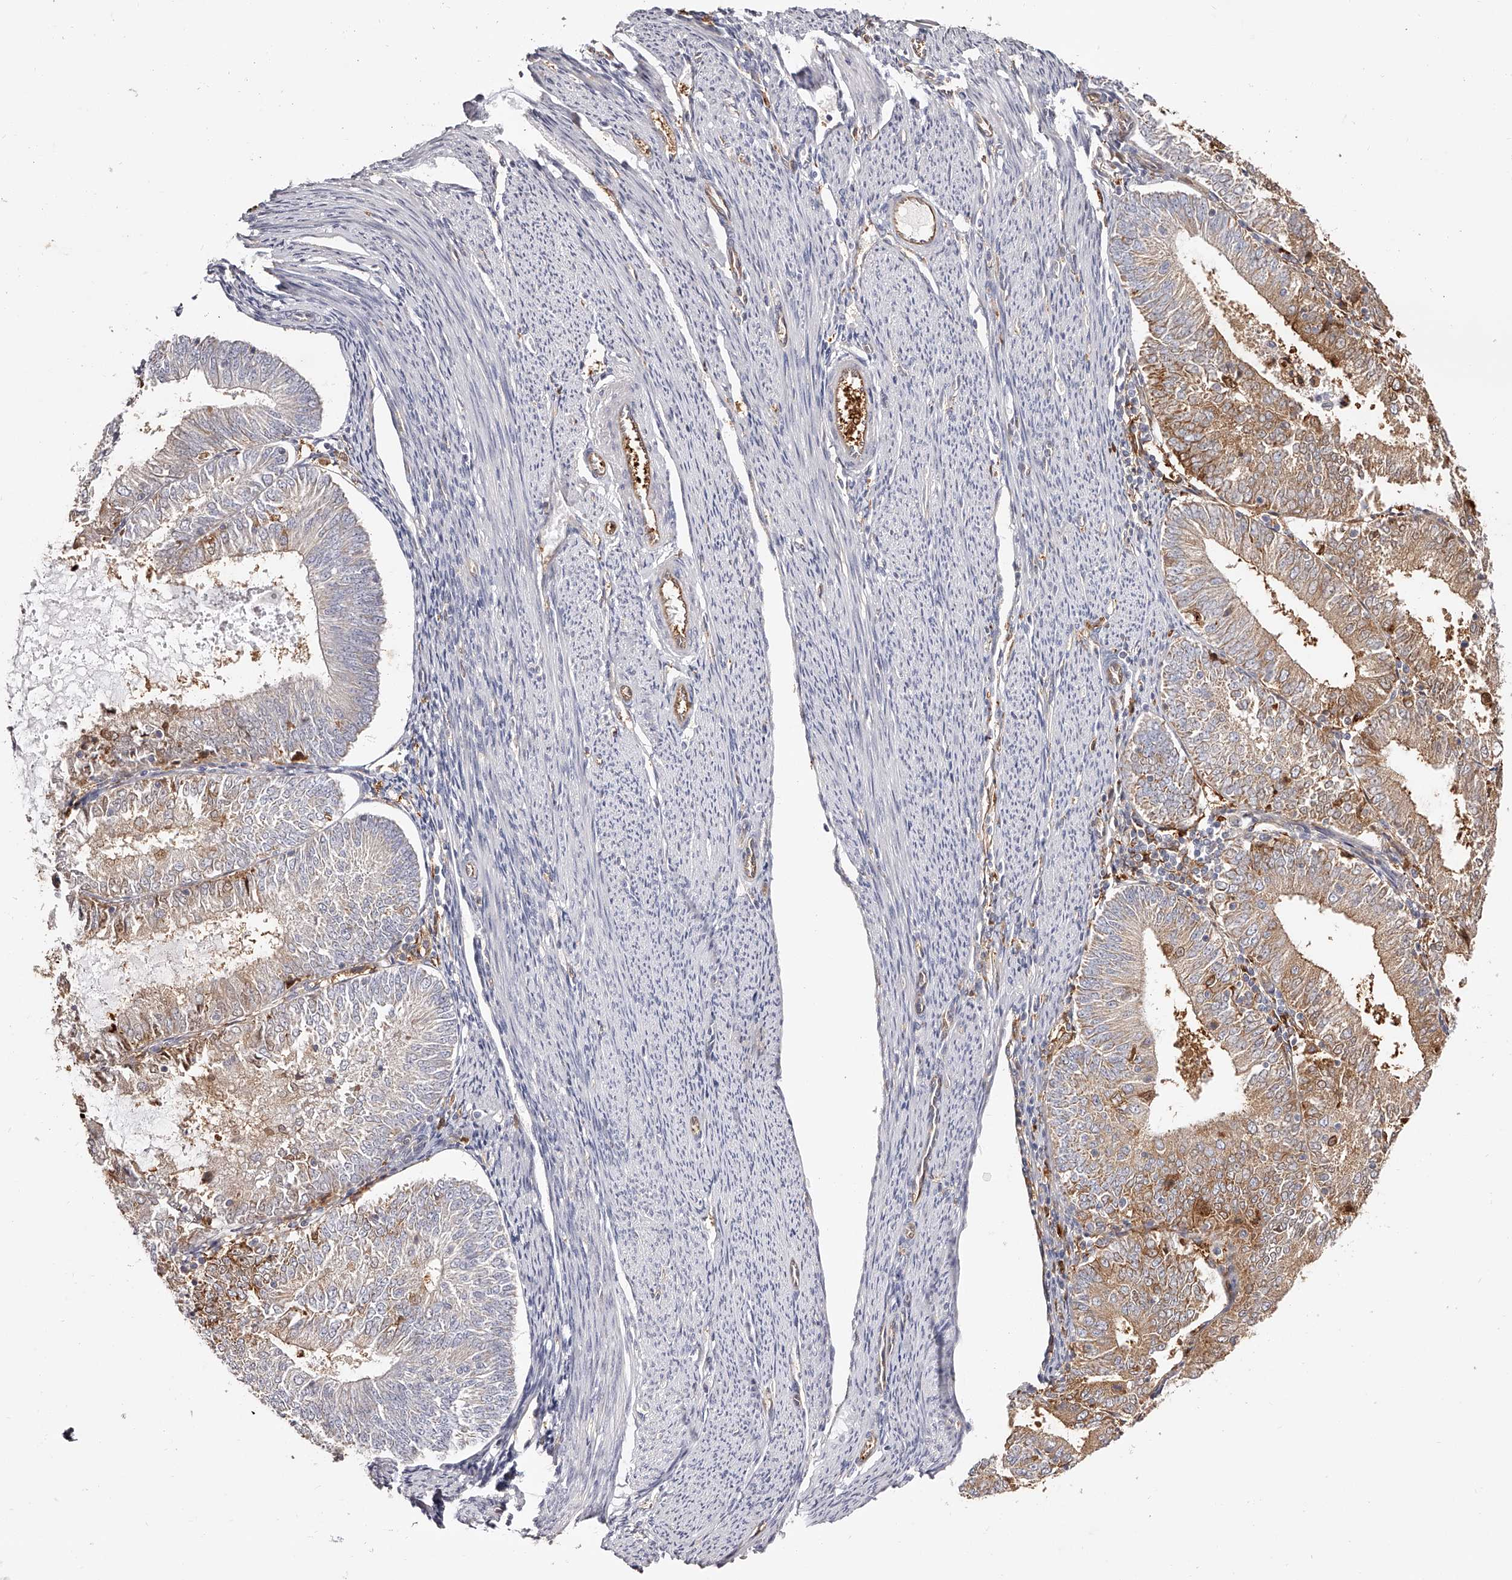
{"staining": {"intensity": "moderate", "quantity": "25%-75%", "location": "cytoplasmic/membranous"}, "tissue": "endometrial cancer", "cell_type": "Tumor cells", "image_type": "cancer", "snomed": [{"axis": "morphology", "description": "Adenocarcinoma, NOS"}, {"axis": "topography", "description": "Endometrium"}], "caption": "This photomicrograph reveals immunohistochemistry (IHC) staining of human adenocarcinoma (endometrial), with medium moderate cytoplasmic/membranous positivity in approximately 25%-75% of tumor cells.", "gene": "LAP3", "patient": {"sex": "female", "age": 57}}